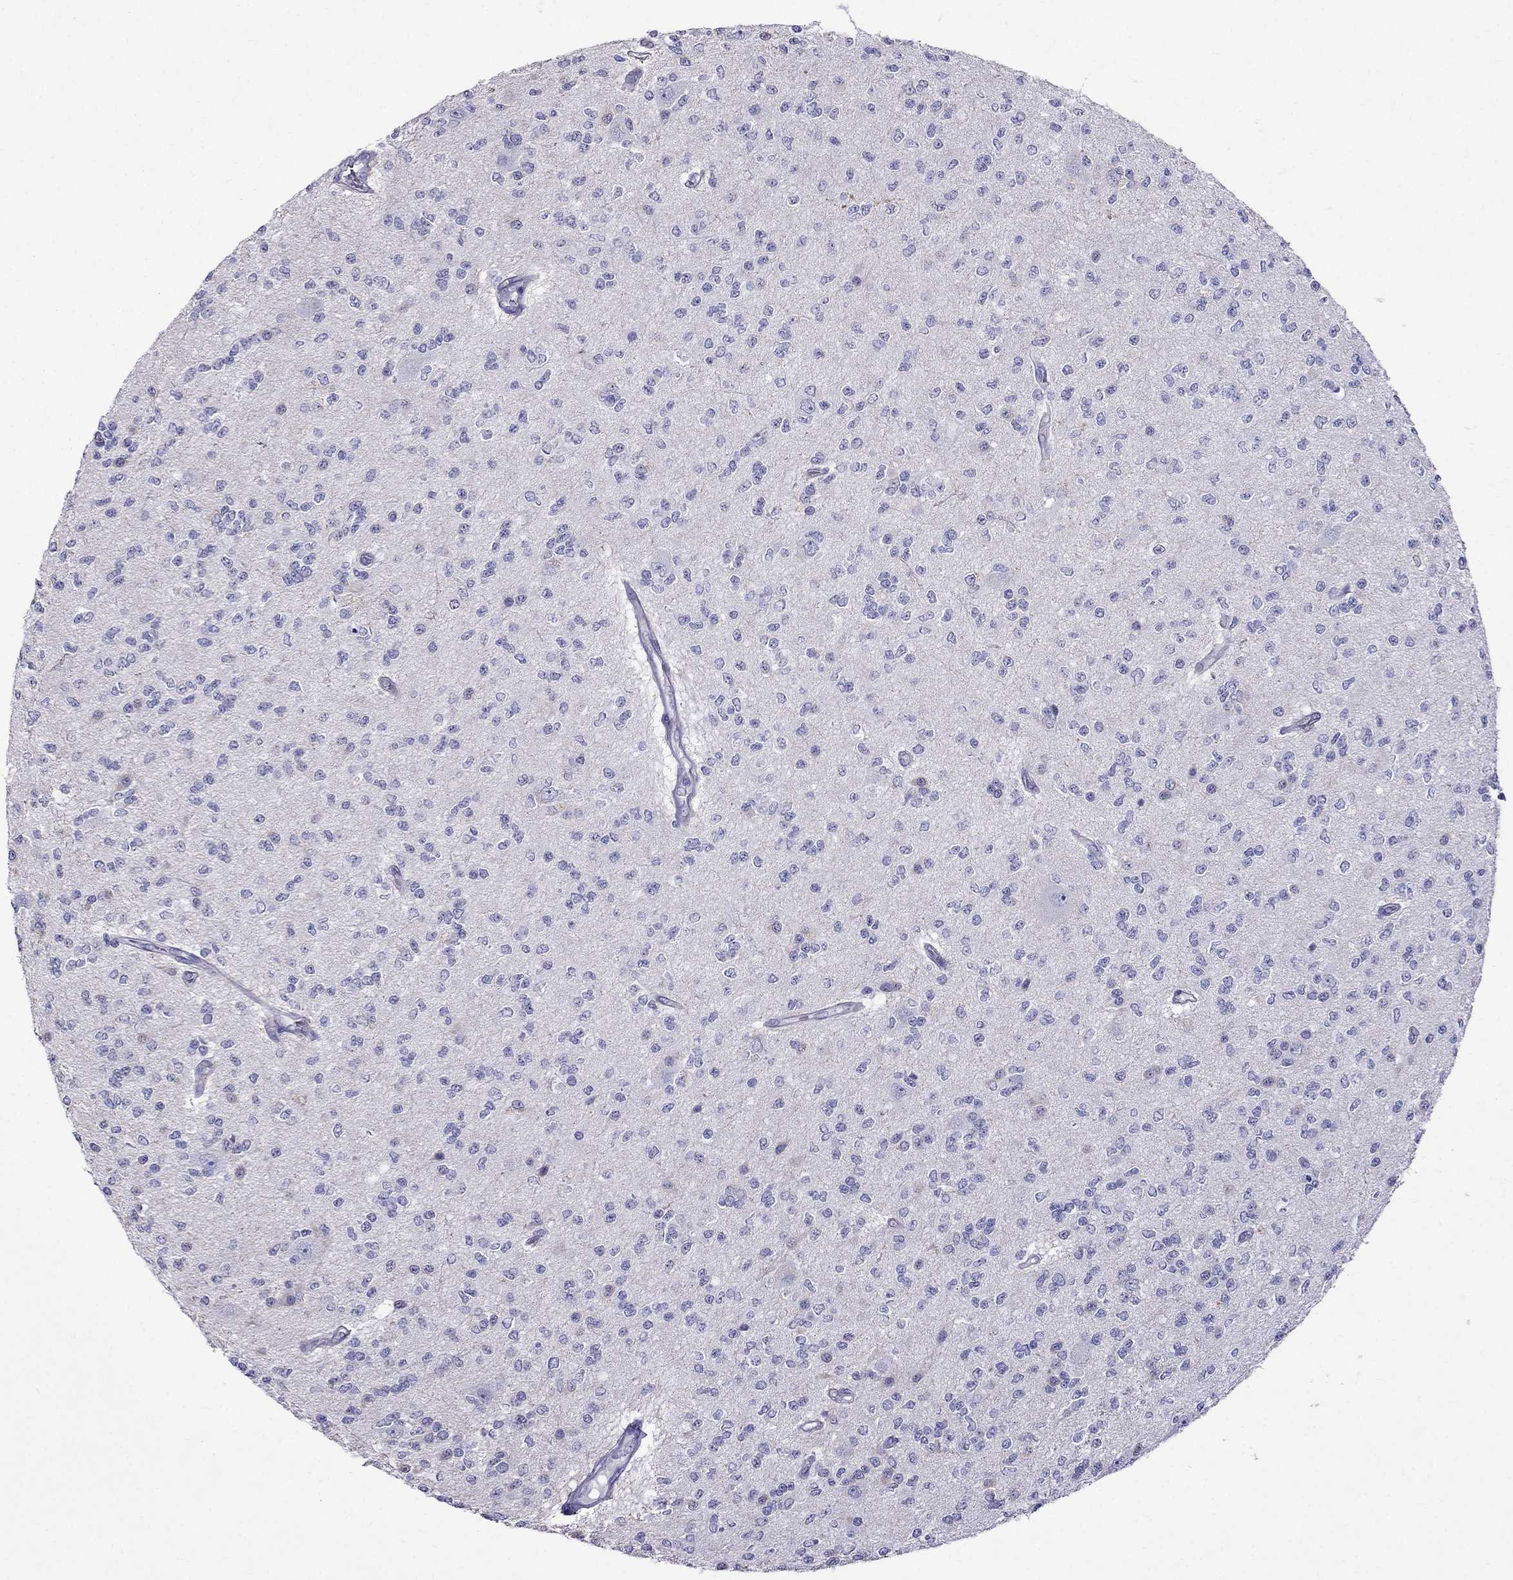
{"staining": {"intensity": "negative", "quantity": "none", "location": "none"}, "tissue": "glioma", "cell_type": "Tumor cells", "image_type": "cancer", "snomed": [{"axis": "morphology", "description": "Glioma, malignant, Low grade"}, {"axis": "topography", "description": "Brain"}], "caption": "This is a image of immunohistochemistry (IHC) staining of glioma, which shows no positivity in tumor cells.", "gene": "TDRD1", "patient": {"sex": "male", "age": 67}}